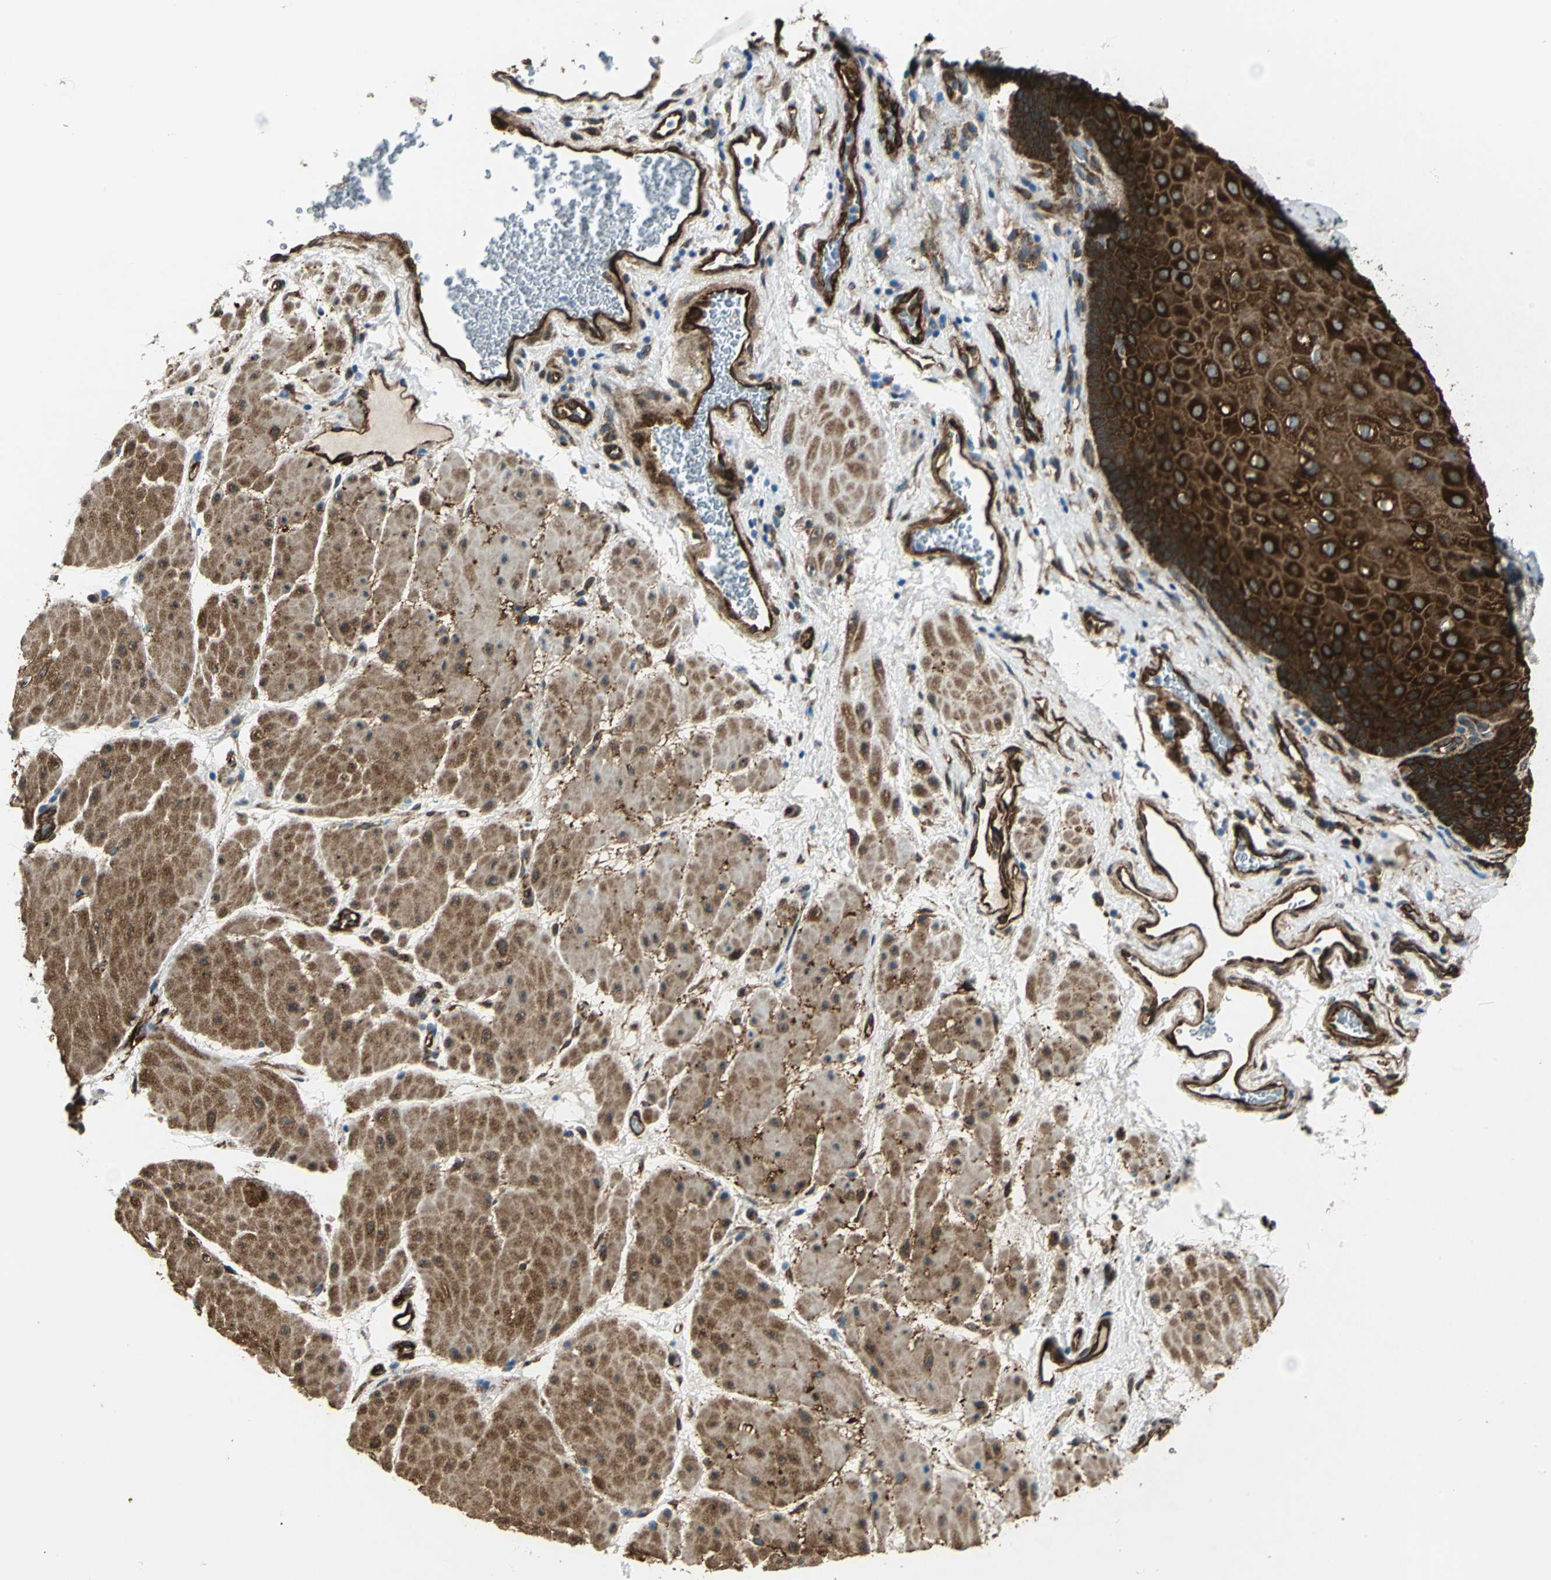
{"staining": {"intensity": "strong", "quantity": ">75%", "location": "cytoplasmic/membranous"}, "tissue": "esophagus", "cell_type": "Squamous epithelial cells", "image_type": "normal", "snomed": [{"axis": "morphology", "description": "Normal tissue, NOS"}, {"axis": "topography", "description": "Esophagus"}], "caption": "Benign esophagus was stained to show a protein in brown. There is high levels of strong cytoplasmic/membranous positivity in about >75% of squamous epithelial cells.", "gene": "HSPB1", "patient": {"sex": "male", "age": 48}}